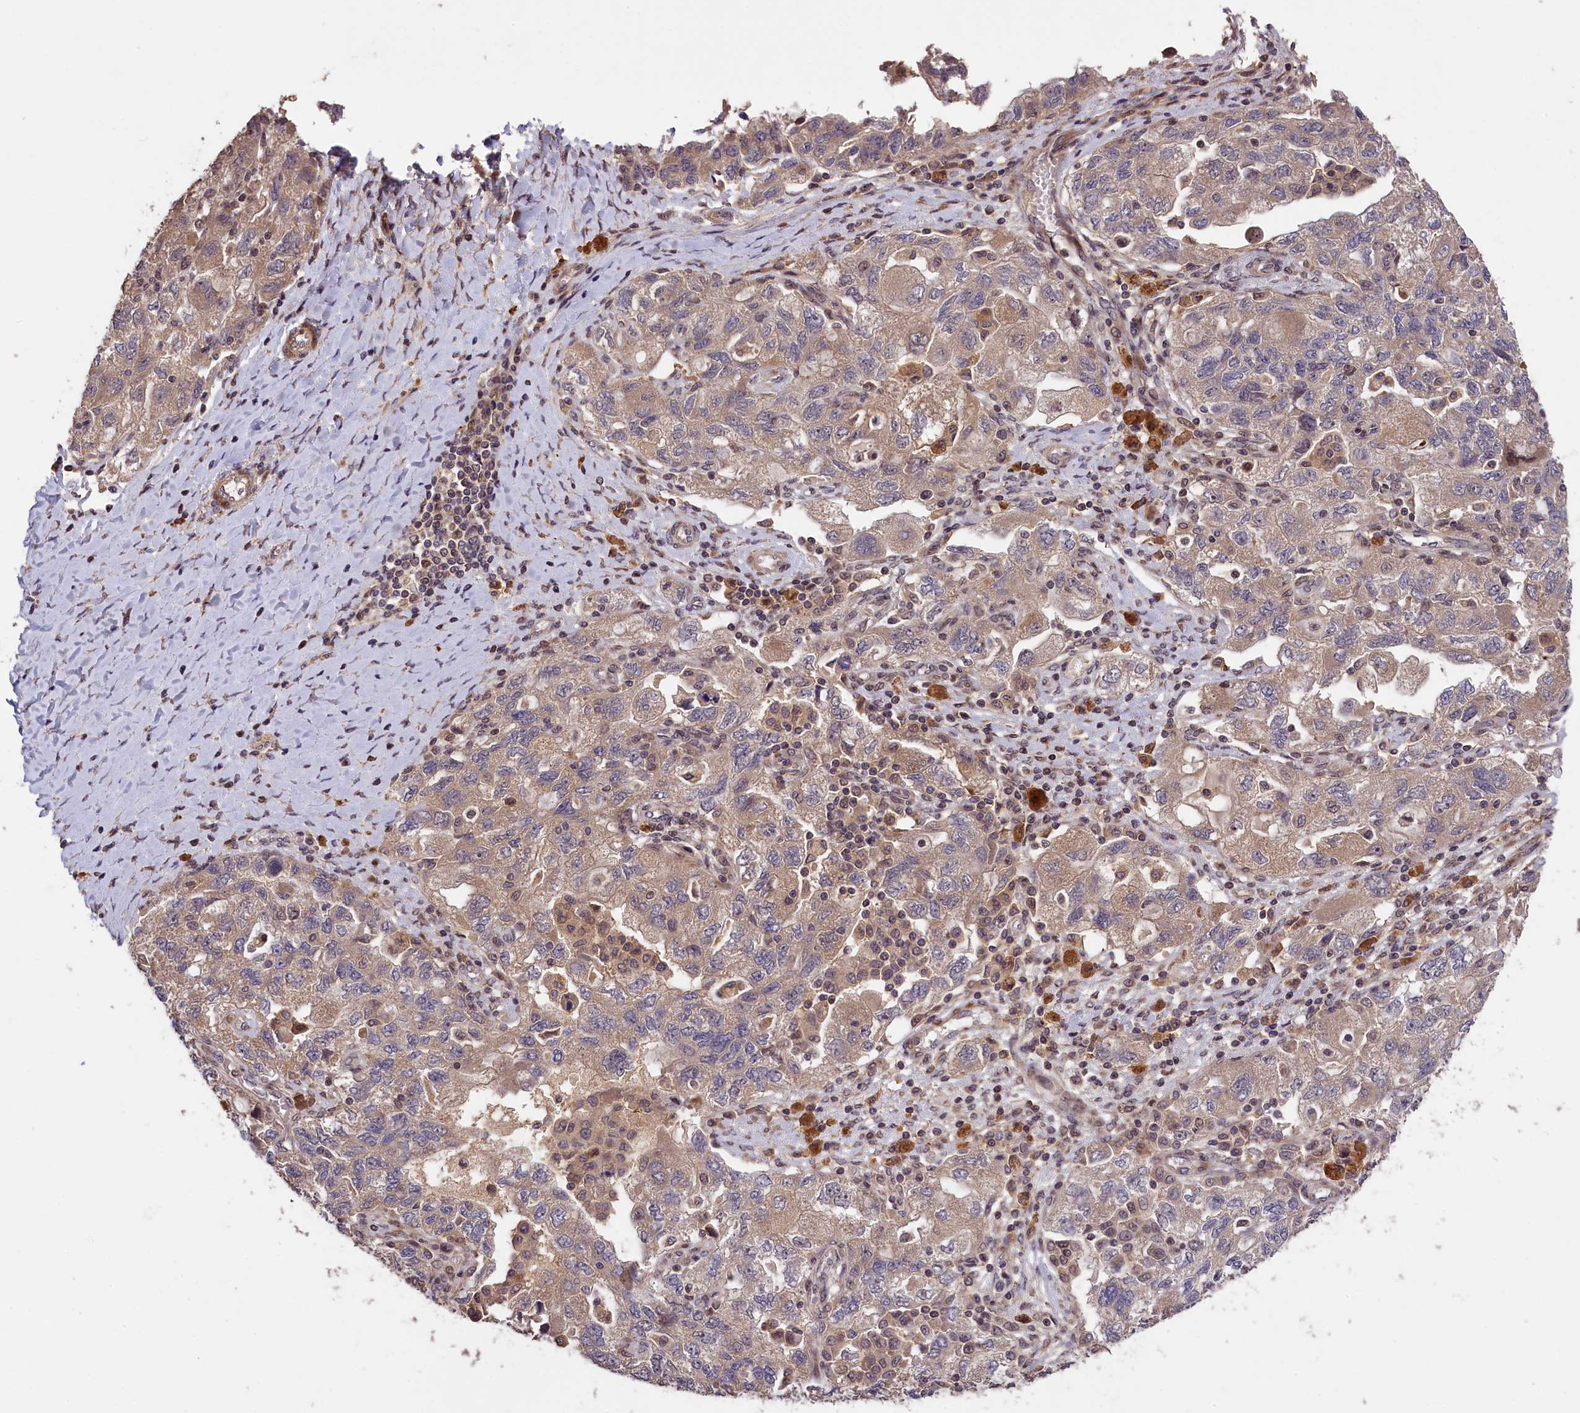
{"staining": {"intensity": "weak", "quantity": "25%-75%", "location": "cytoplasmic/membranous"}, "tissue": "ovarian cancer", "cell_type": "Tumor cells", "image_type": "cancer", "snomed": [{"axis": "morphology", "description": "Carcinoma, NOS"}, {"axis": "morphology", "description": "Cystadenocarcinoma, serous, NOS"}, {"axis": "topography", "description": "Ovary"}], "caption": "Weak cytoplasmic/membranous protein positivity is seen in about 25%-75% of tumor cells in carcinoma (ovarian). (IHC, brightfield microscopy, high magnification).", "gene": "DNAJB9", "patient": {"sex": "female", "age": 69}}